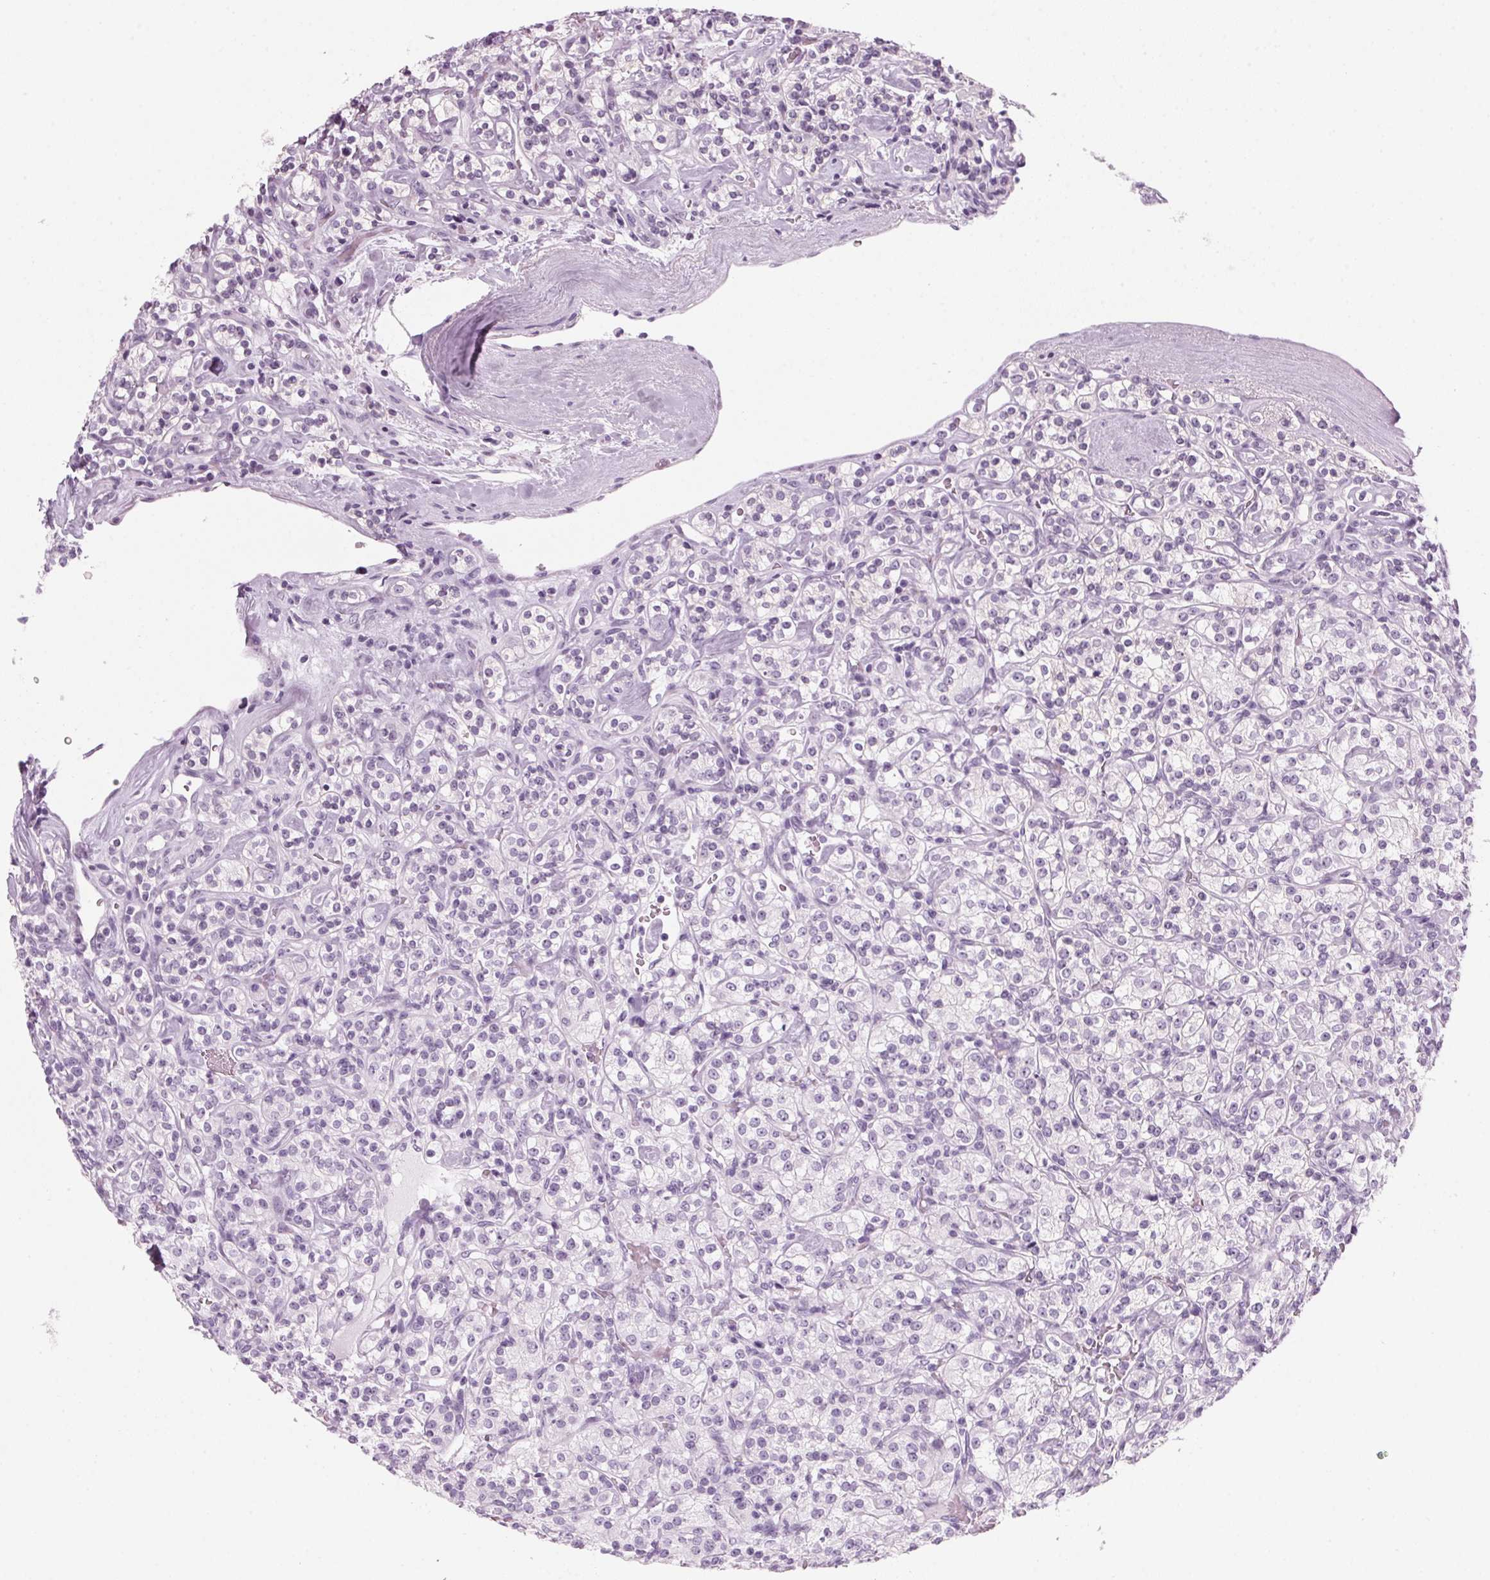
{"staining": {"intensity": "negative", "quantity": "none", "location": "none"}, "tissue": "renal cancer", "cell_type": "Tumor cells", "image_type": "cancer", "snomed": [{"axis": "morphology", "description": "Adenocarcinoma, NOS"}, {"axis": "topography", "description": "Kidney"}], "caption": "The micrograph reveals no significant staining in tumor cells of renal adenocarcinoma.", "gene": "DNTTIP2", "patient": {"sex": "male", "age": 77}}